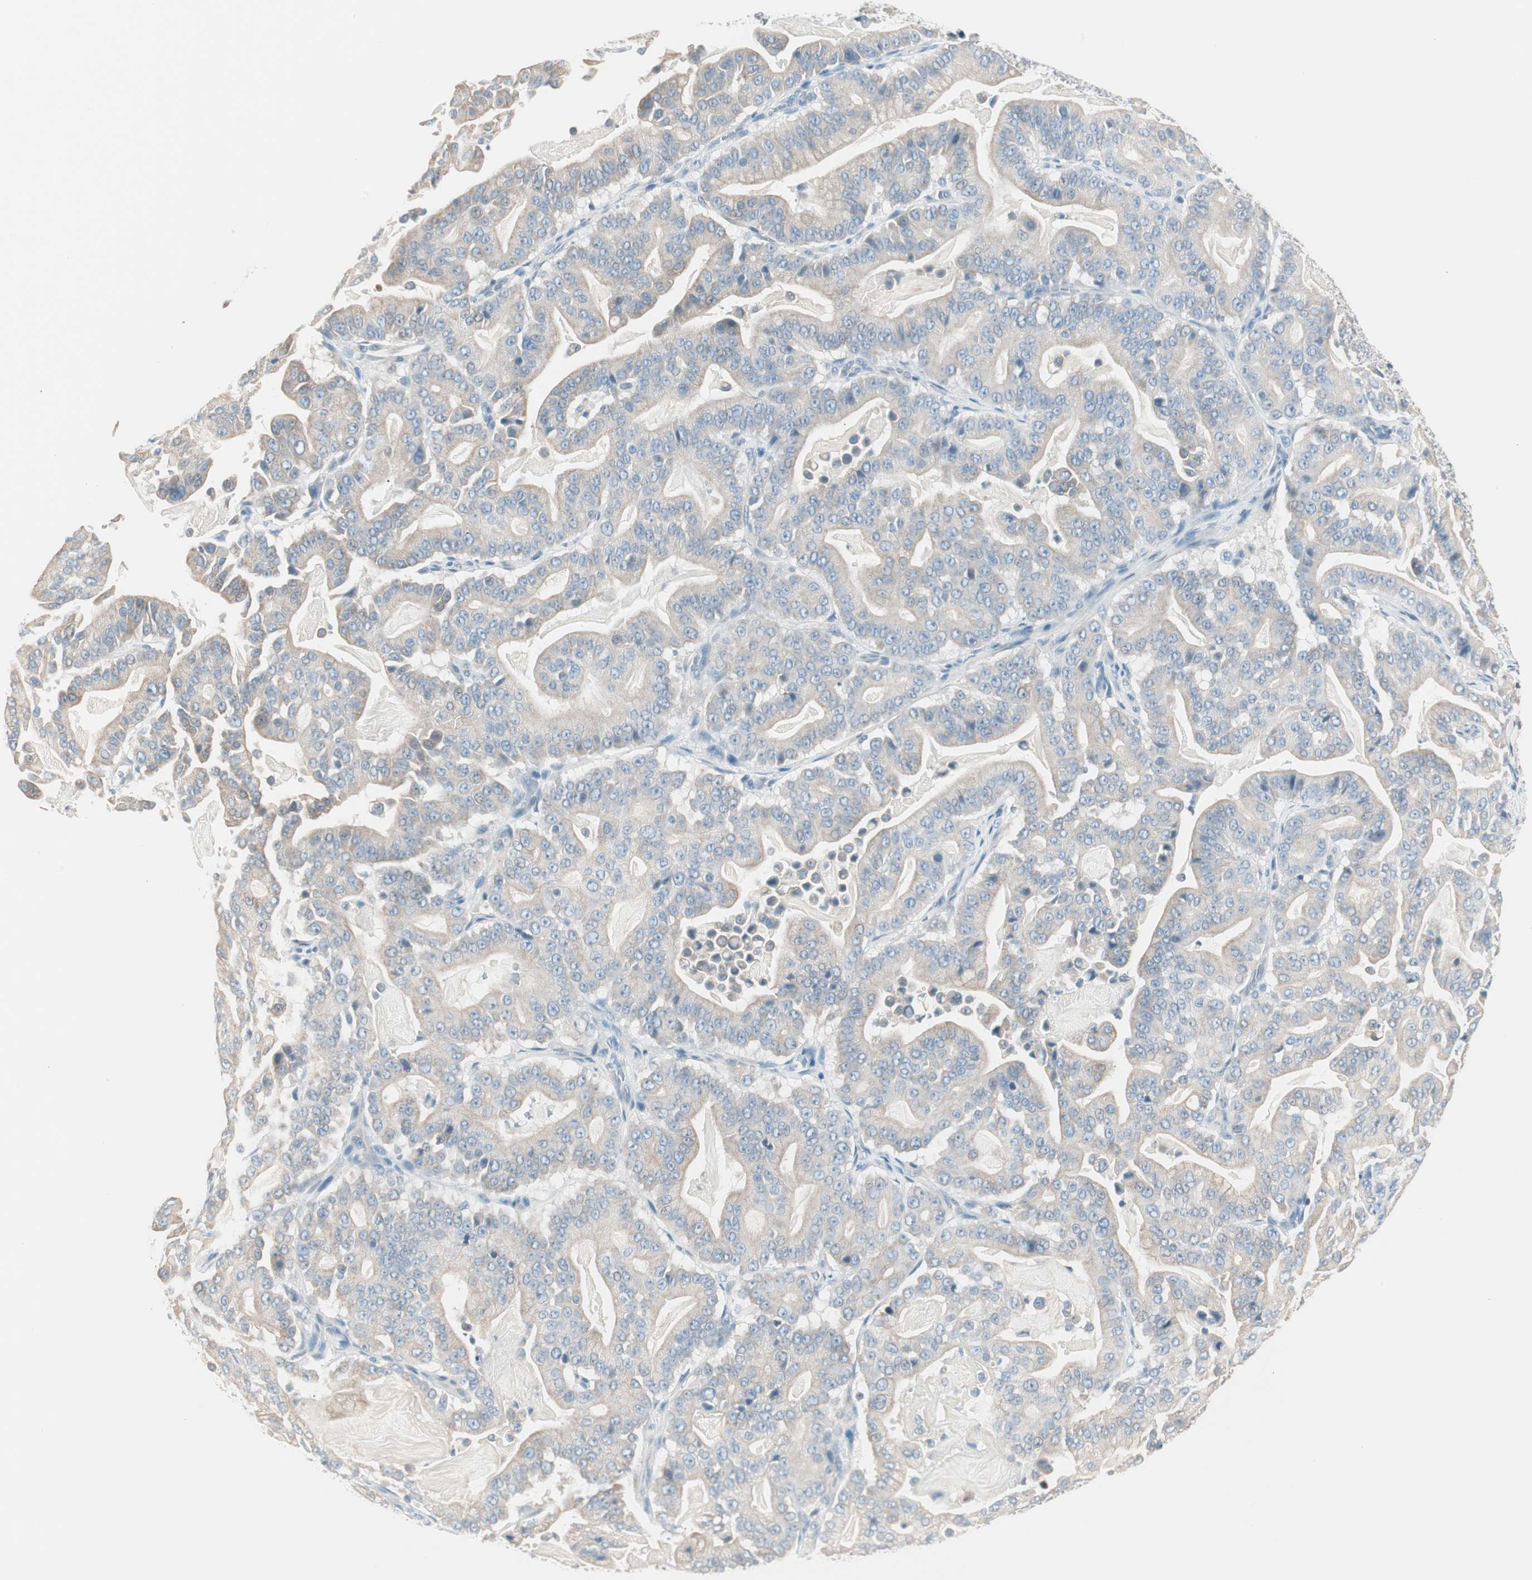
{"staining": {"intensity": "weak", "quantity": ">75%", "location": "cytoplasmic/membranous"}, "tissue": "pancreatic cancer", "cell_type": "Tumor cells", "image_type": "cancer", "snomed": [{"axis": "morphology", "description": "Adenocarcinoma, NOS"}, {"axis": "topography", "description": "Pancreas"}], "caption": "High-power microscopy captured an immunohistochemistry micrograph of pancreatic cancer (adenocarcinoma), revealing weak cytoplasmic/membranous positivity in about >75% of tumor cells.", "gene": "GNAO1", "patient": {"sex": "male", "age": 63}}